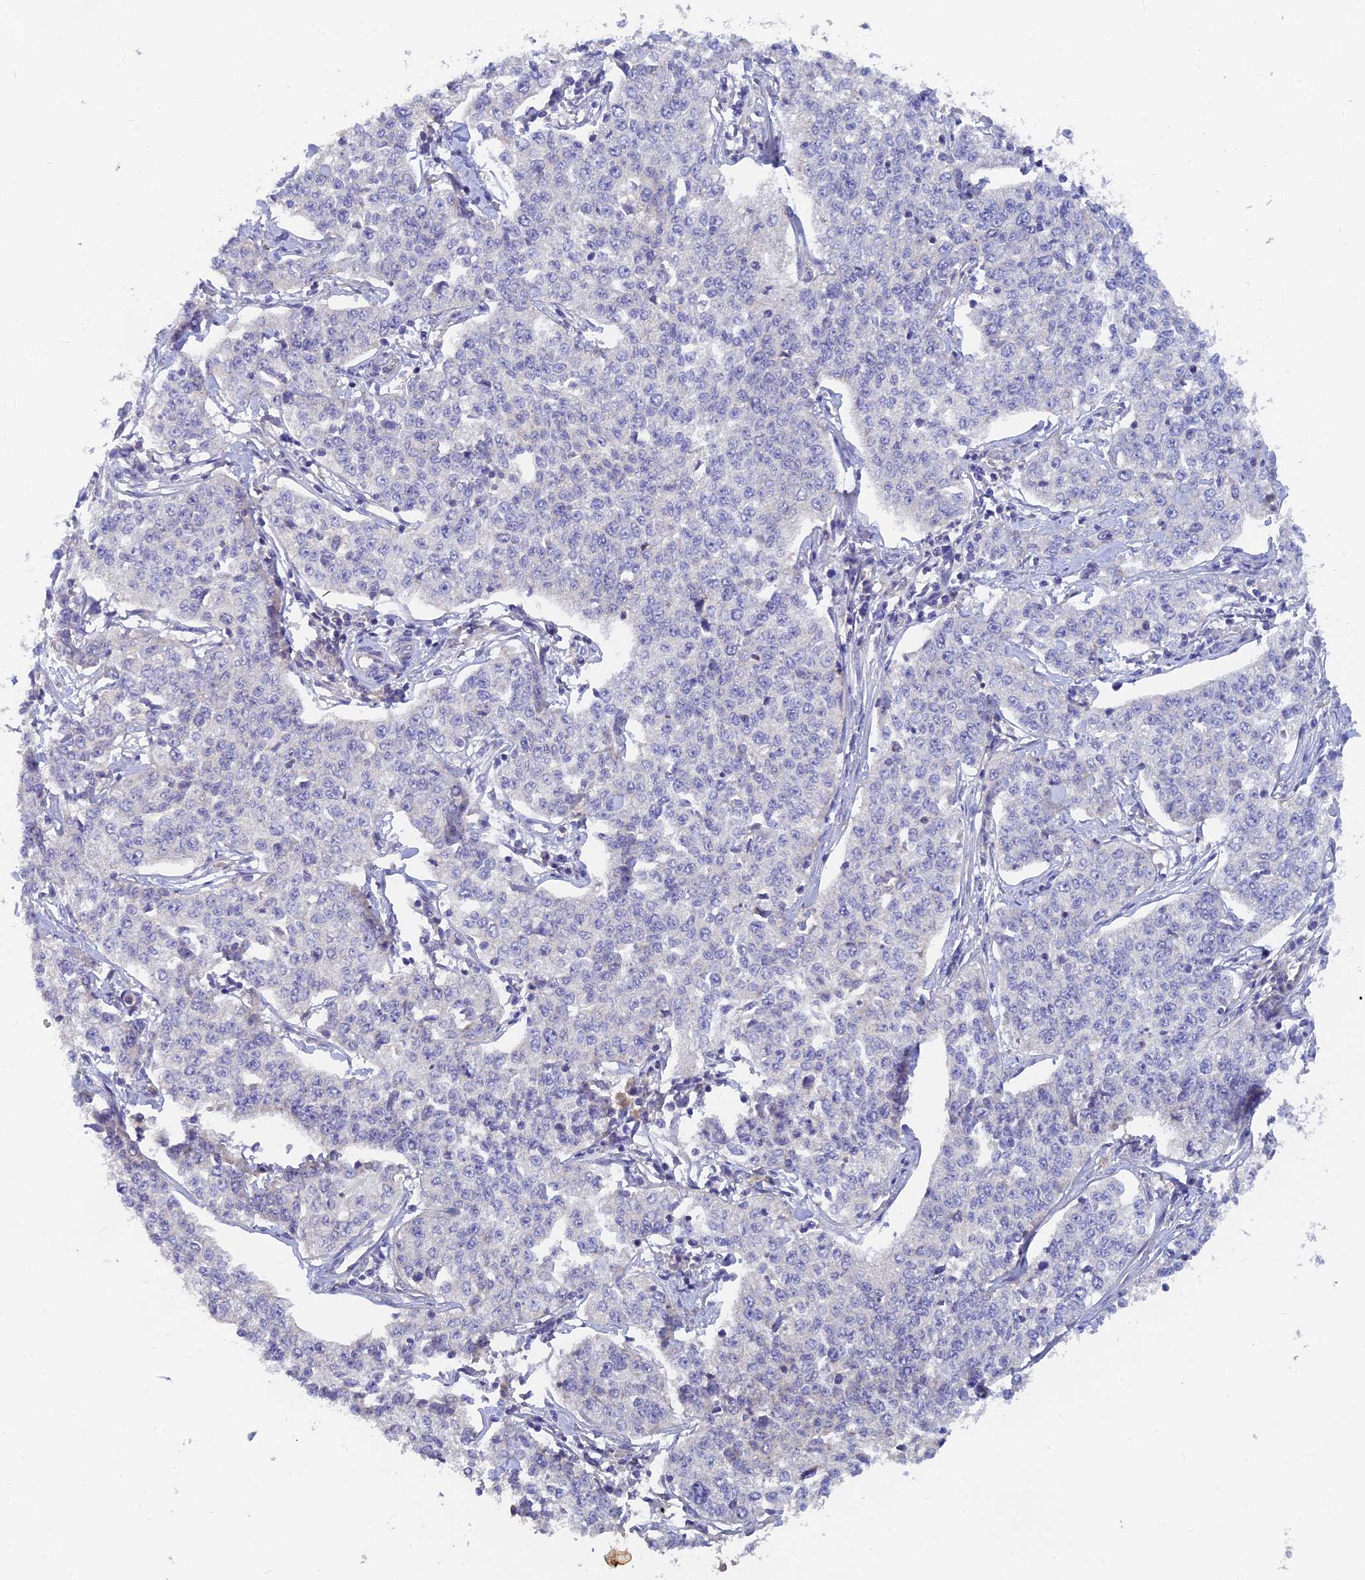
{"staining": {"intensity": "negative", "quantity": "none", "location": "none"}, "tissue": "cervical cancer", "cell_type": "Tumor cells", "image_type": "cancer", "snomed": [{"axis": "morphology", "description": "Squamous cell carcinoma, NOS"}, {"axis": "topography", "description": "Cervix"}], "caption": "A histopathology image of human squamous cell carcinoma (cervical) is negative for staining in tumor cells.", "gene": "ARRDC1", "patient": {"sex": "female", "age": 35}}